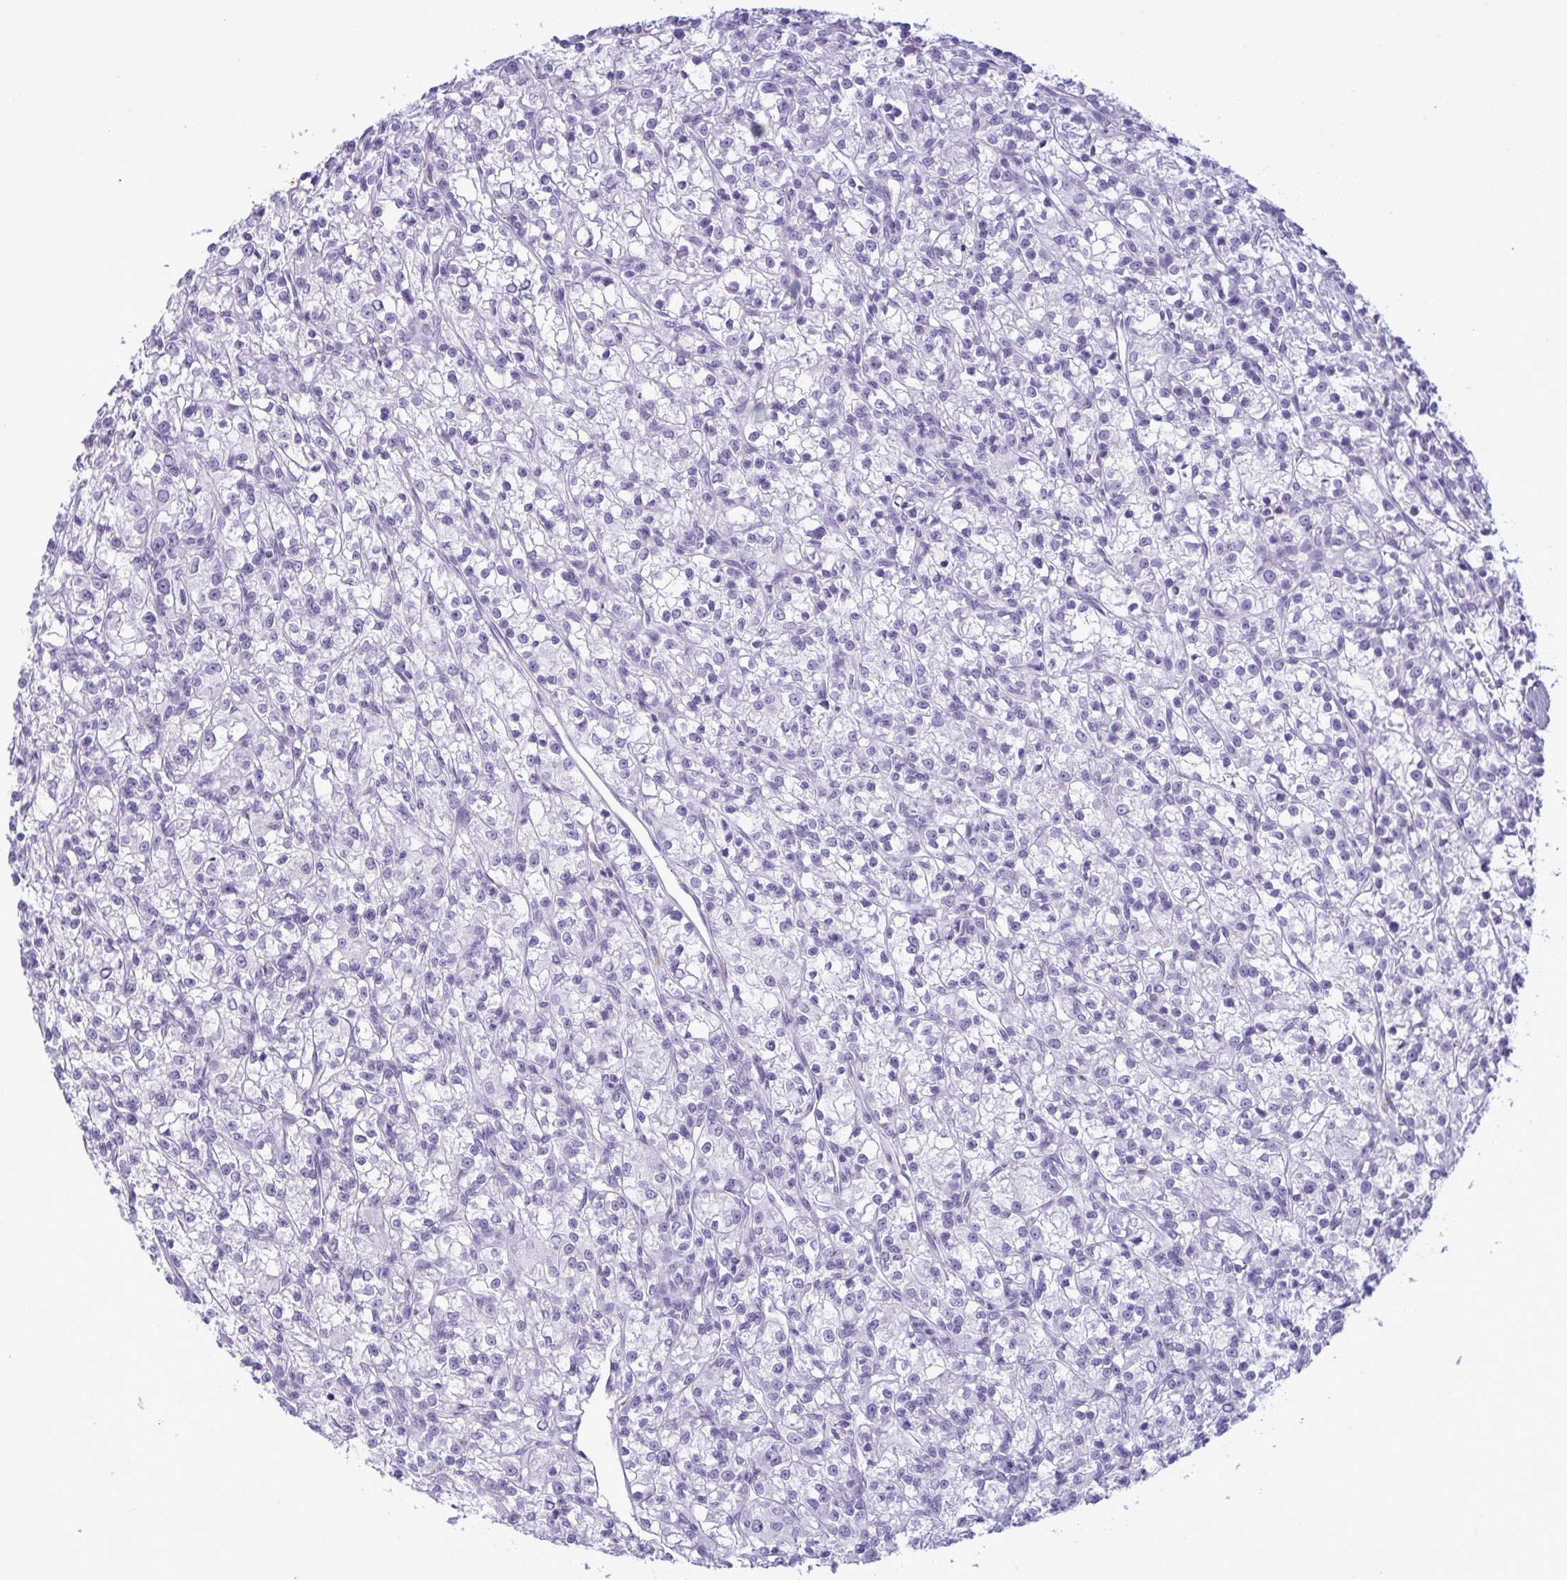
{"staining": {"intensity": "negative", "quantity": "none", "location": "none"}, "tissue": "renal cancer", "cell_type": "Tumor cells", "image_type": "cancer", "snomed": [{"axis": "morphology", "description": "Adenocarcinoma, NOS"}, {"axis": "topography", "description": "Kidney"}], "caption": "Micrograph shows no significant protein staining in tumor cells of renal cancer.", "gene": "ELN", "patient": {"sex": "female", "age": 59}}